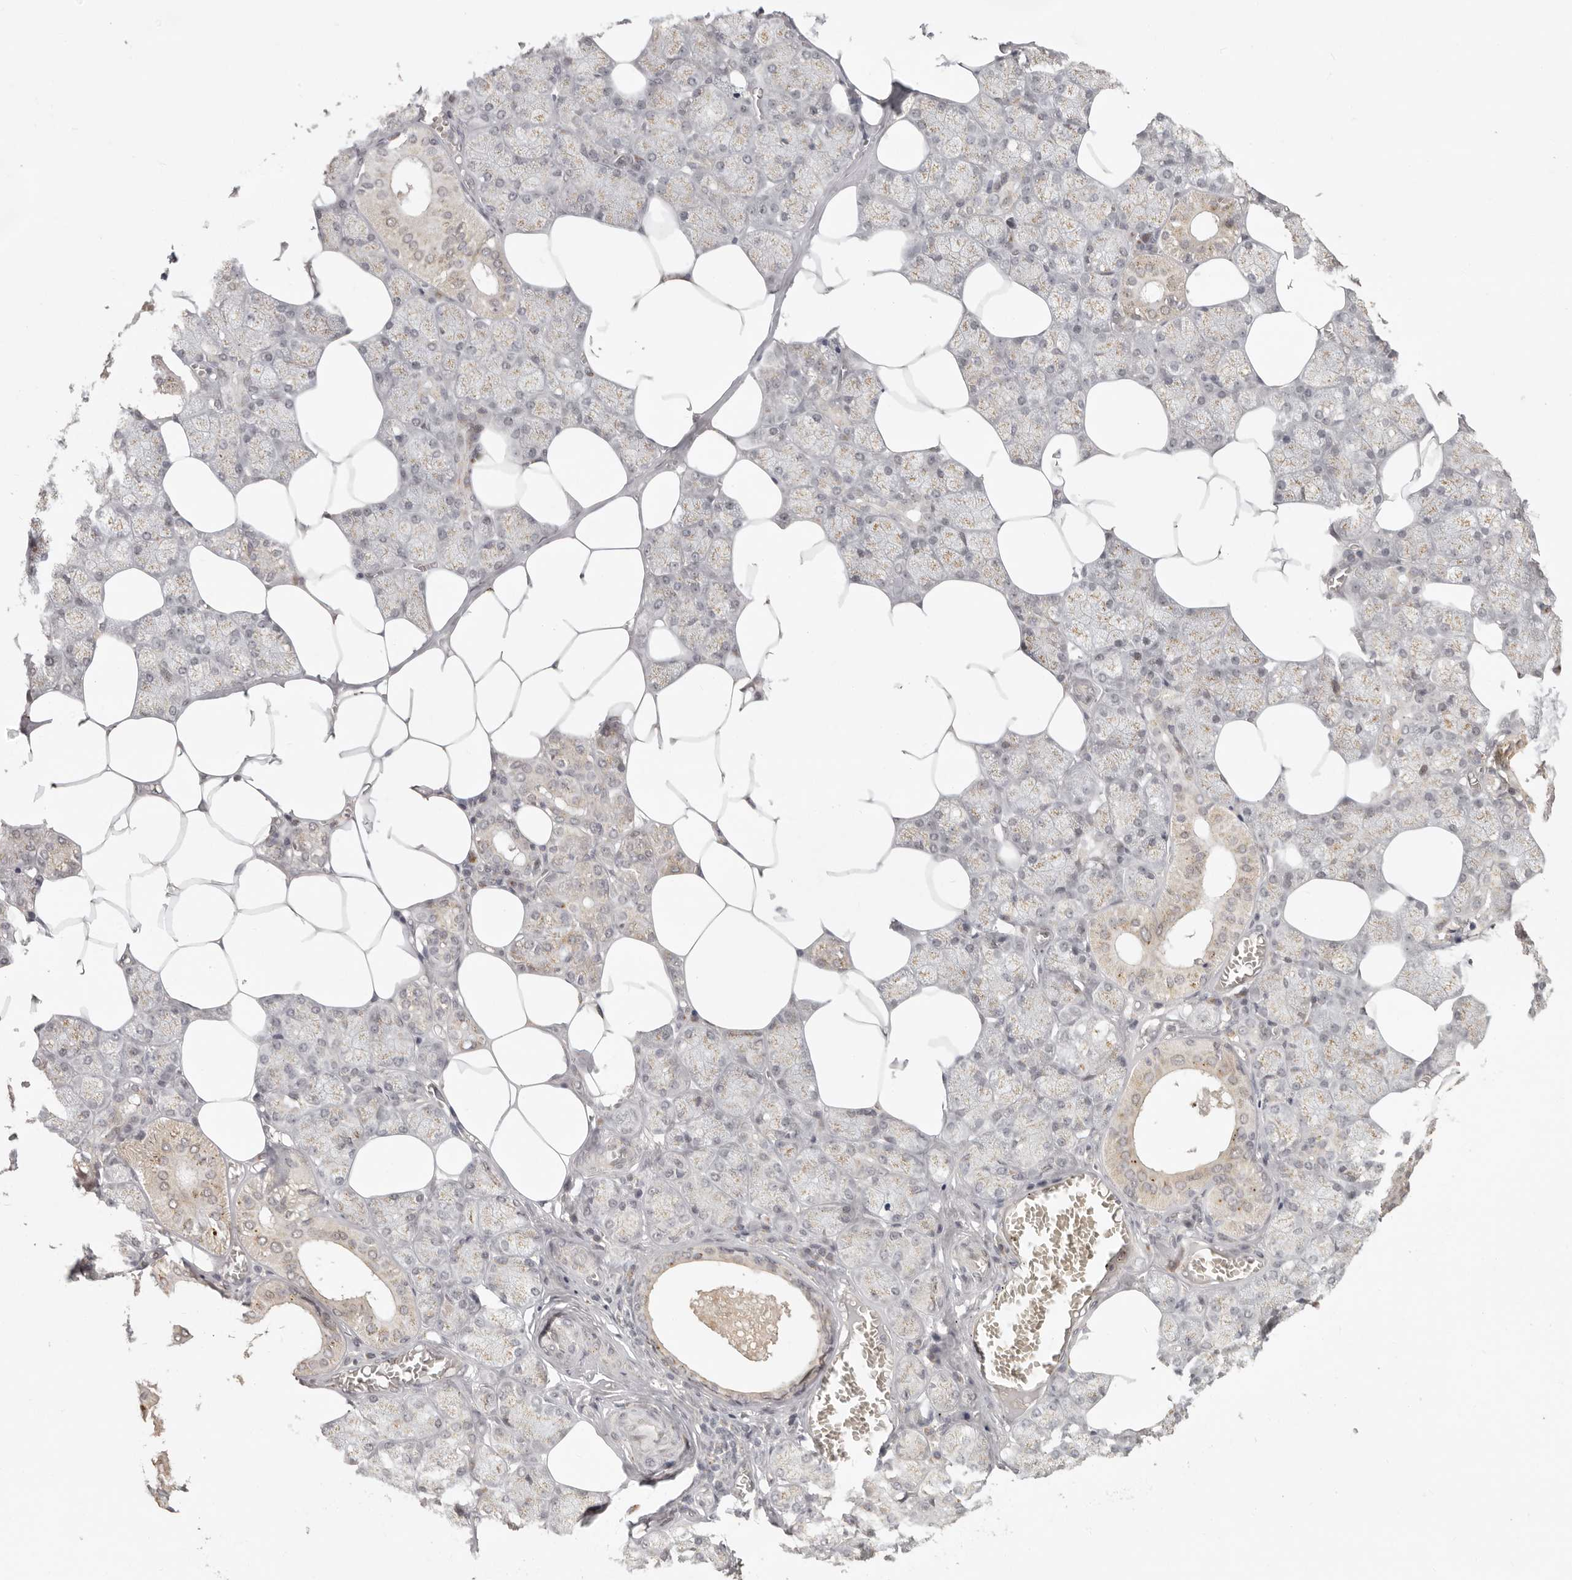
{"staining": {"intensity": "moderate", "quantity": "25%-75%", "location": "cytoplasmic/membranous,nuclear"}, "tissue": "salivary gland", "cell_type": "Glandular cells", "image_type": "normal", "snomed": [{"axis": "morphology", "description": "Normal tissue, NOS"}, {"axis": "topography", "description": "Salivary gland"}], "caption": "Brown immunohistochemical staining in unremarkable salivary gland demonstrates moderate cytoplasmic/membranous,nuclear expression in approximately 25%-75% of glandular cells. The staining was performed using DAB, with brown indicating positive protein expression. Nuclei are stained blue with hematoxylin.", "gene": "LRRC75A", "patient": {"sex": "male", "age": 62}}